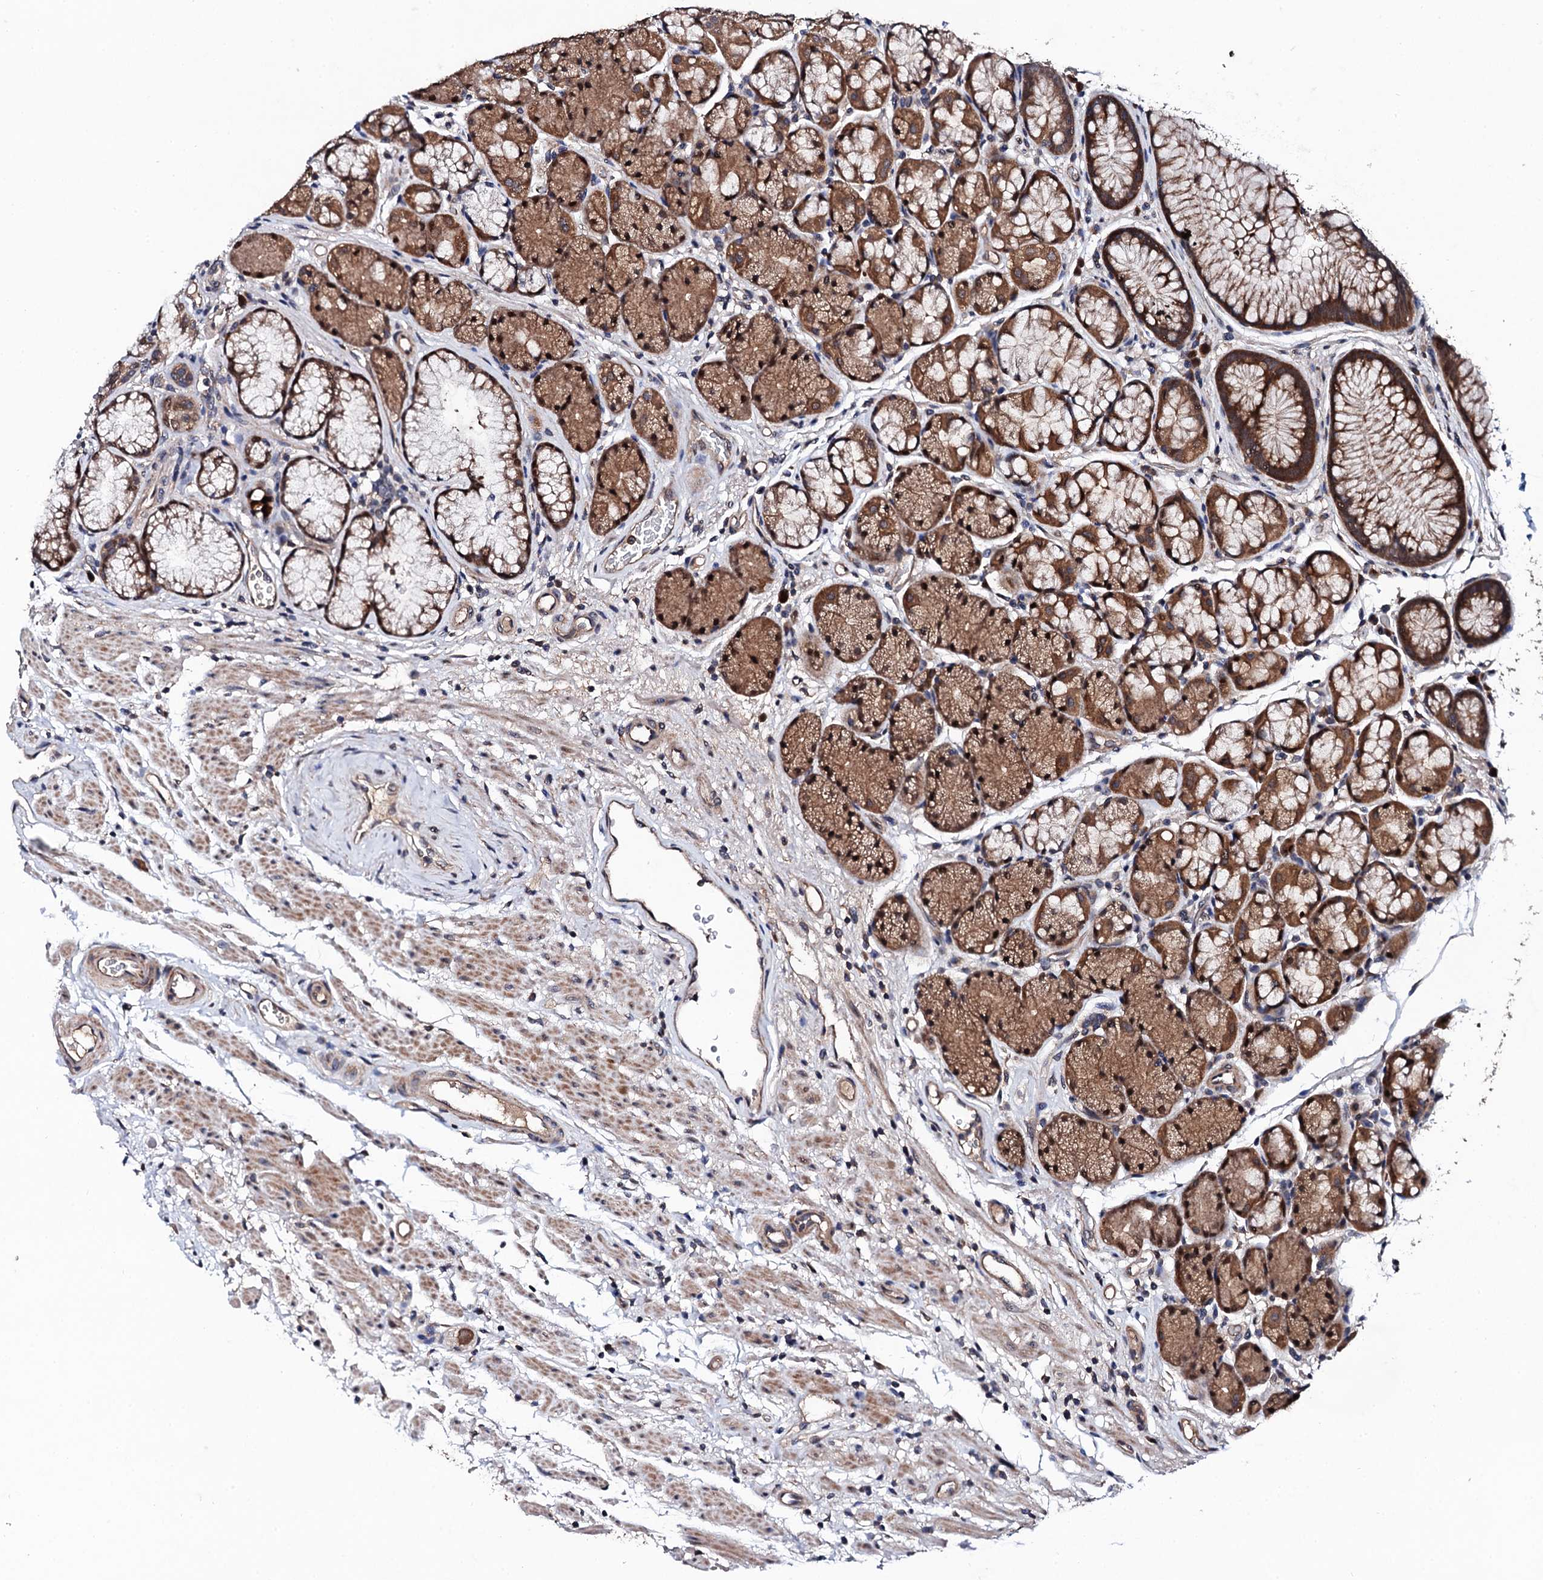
{"staining": {"intensity": "strong", "quantity": ">75%", "location": "cytoplasmic/membranous,nuclear"}, "tissue": "stomach", "cell_type": "Glandular cells", "image_type": "normal", "snomed": [{"axis": "morphology", "description": "Normal tissue, NOS"}, {"axis": "topography", "description": "Stomach"}], "caption": "The histopathology image demonstrates staining of unremarkable stomach, revealing strong cytoplasmic/membranous,nuclear protein staining (brown color) within glandular cells.", "gene": "IP6K1", "patient": {"sex": "male", "age": 63}}